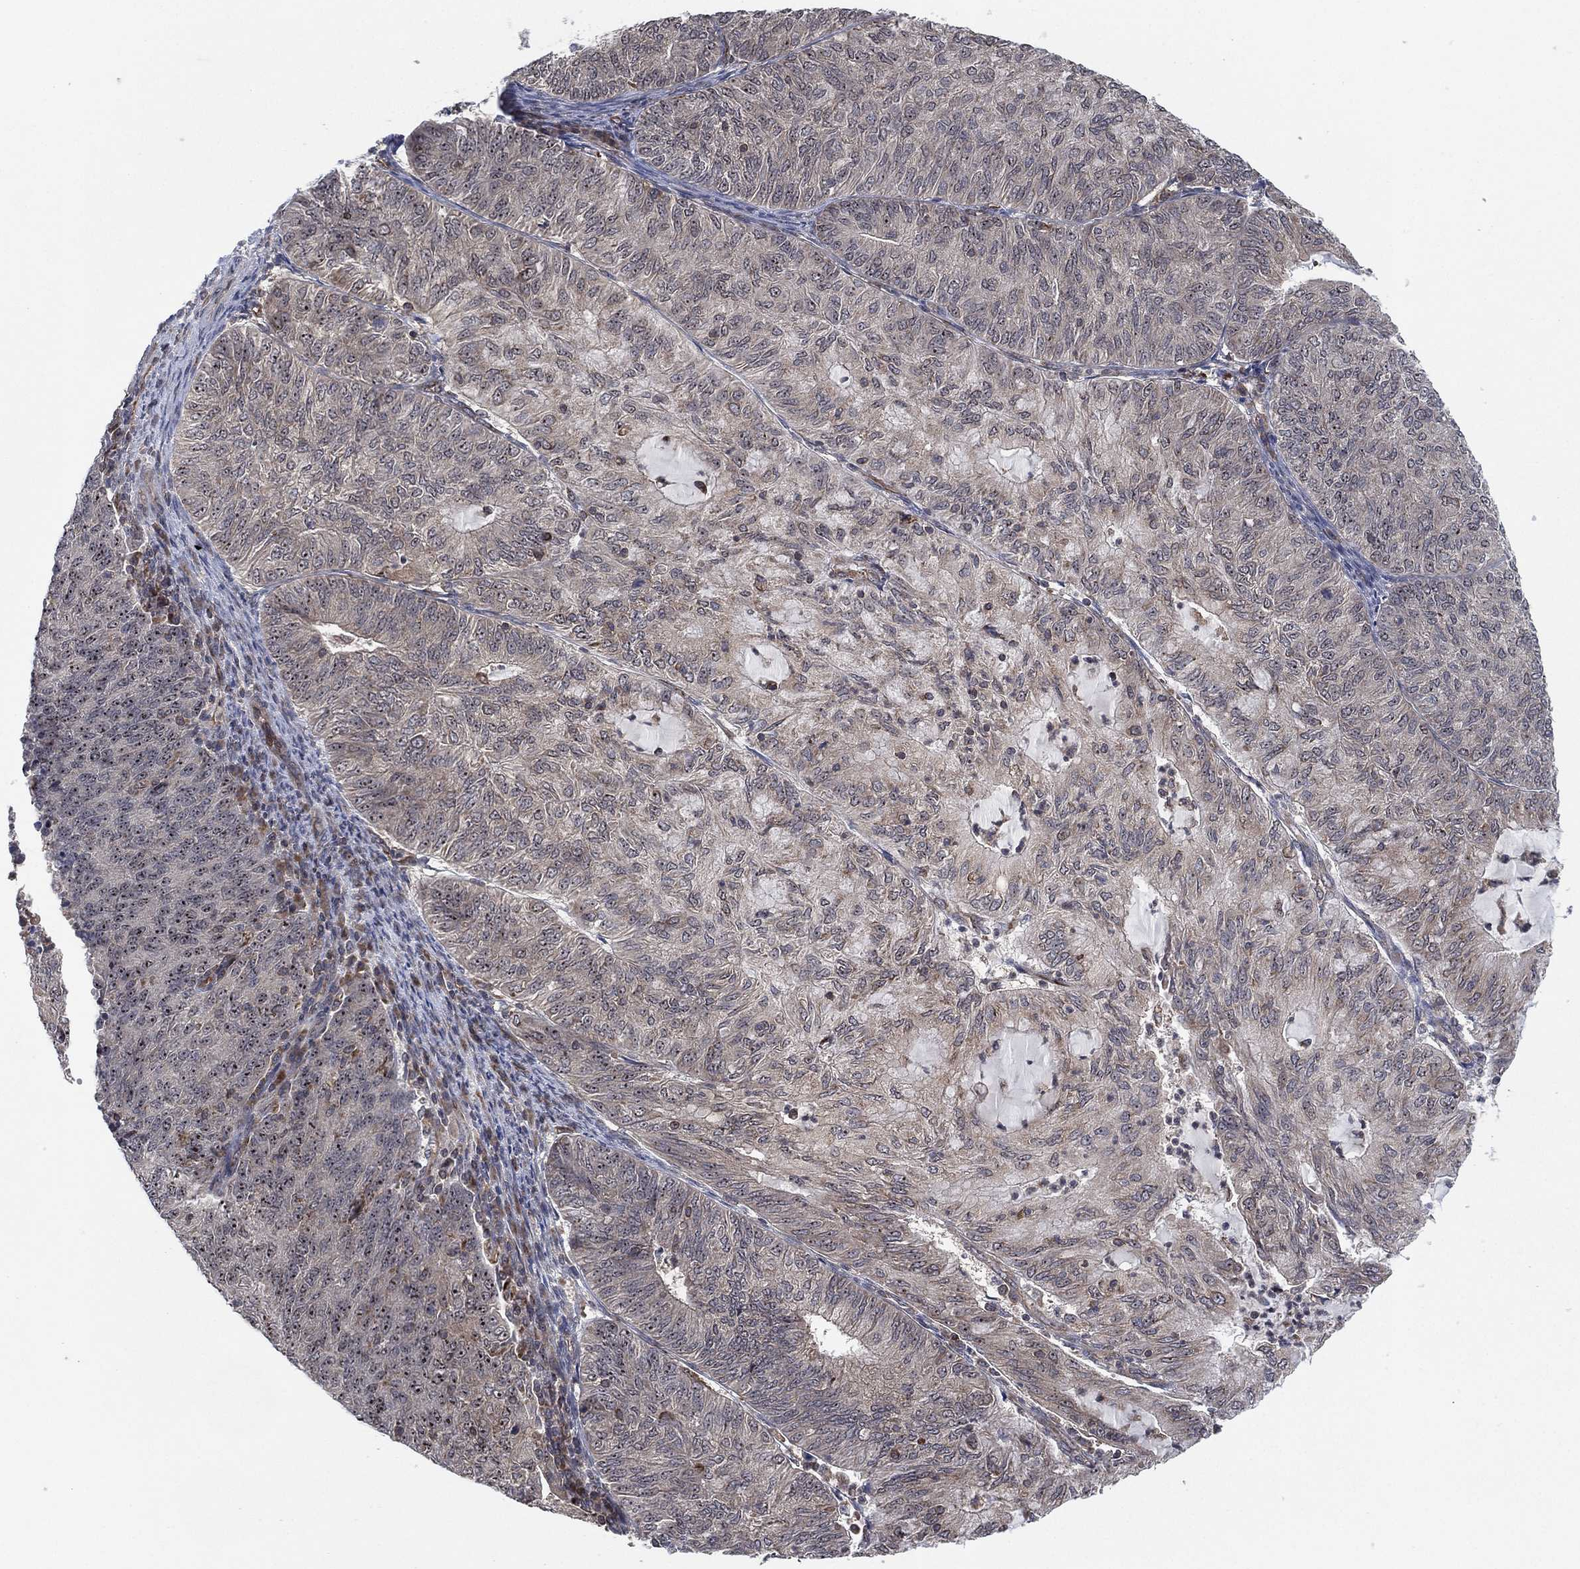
{"staining": {"intensity": "weak", "quantity": "<25%", "location": "cytoplasmic/membranous"}, "tissue": "endometrial cancer", "cell_type": "Tumor cells", "image_type": "cancer", "snomed": [{"axis": "morphology", "description": "Adenocarcinoma, NOS"}, {"axis": "topography", "description": "Endometrium"}], "caption": "High power microscopy micrograph of an immunohistochemistry histopathology image of endometrial adenocarcinoma, revealing no significant positivity in tumor cells.", "gene": "TMCO1", "patient": {"sex": "female", "age": 82}}